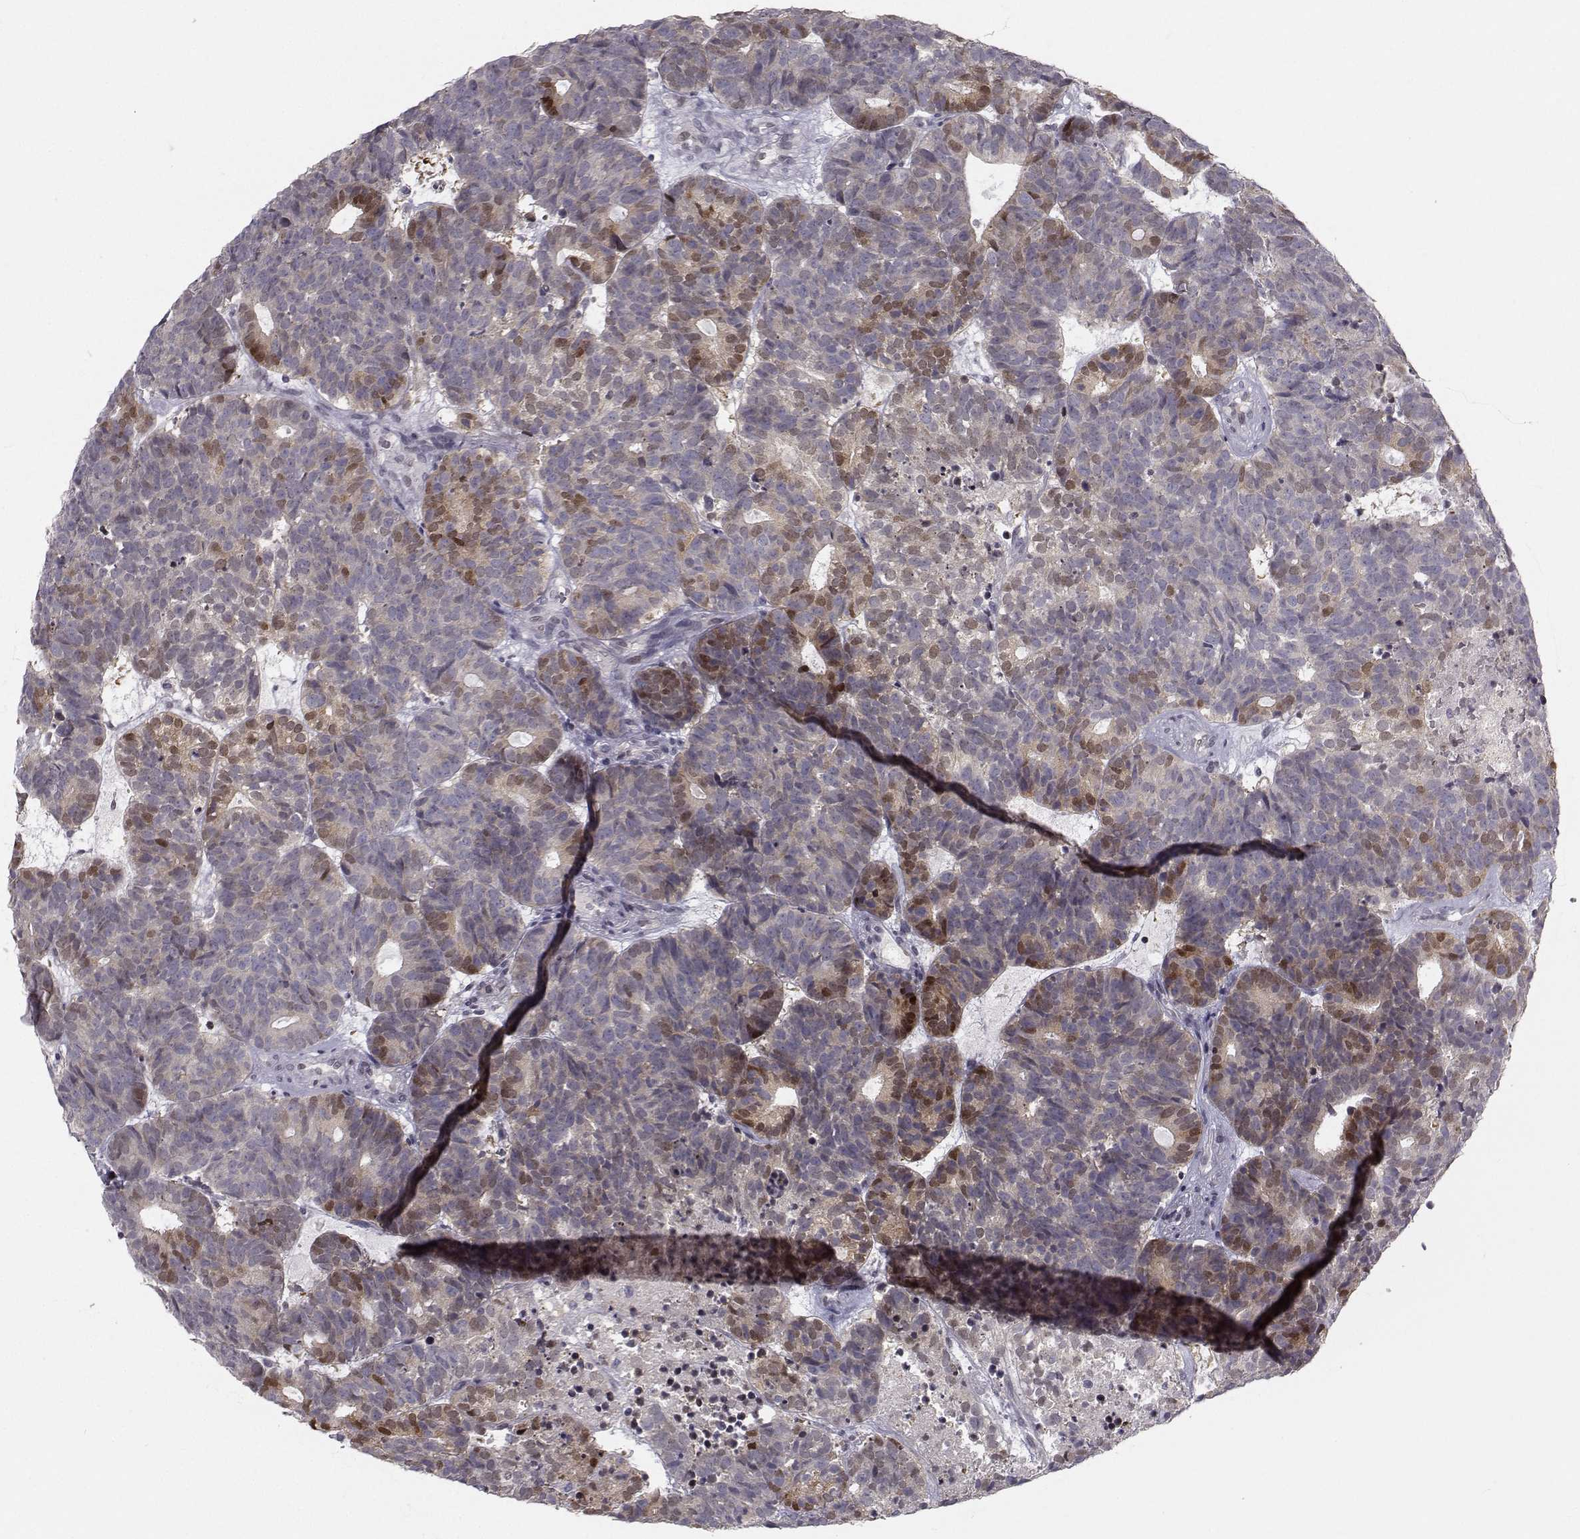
{"staining": {"intensity": "strong", "quantity": "25%-75%", "location": "cytoplasmic/membranous,nuclear"}, "tissue": "head and neck cancer", "cell_type": "Tumor cells", "image_type": "cancer", "snomed": [{"axis": "morphology", "description": "Adenocarcinoma, NOS"}, {"axis": "topography", "description": "Head-Neck"}], "caption": "Adenocarcinoma (head and neck) tissue reveals strong cytoplasmic/membranous and nuclear expression in approximately 25%-75% of tumor cells The staining was performed using DAB to visualize the protein expression in brown, while the nuclei were stained in blue with hematoxylin (Magnification: 20x).", "gene": "PCP4L1", "patient": {"sex": "female", "age": 81}}